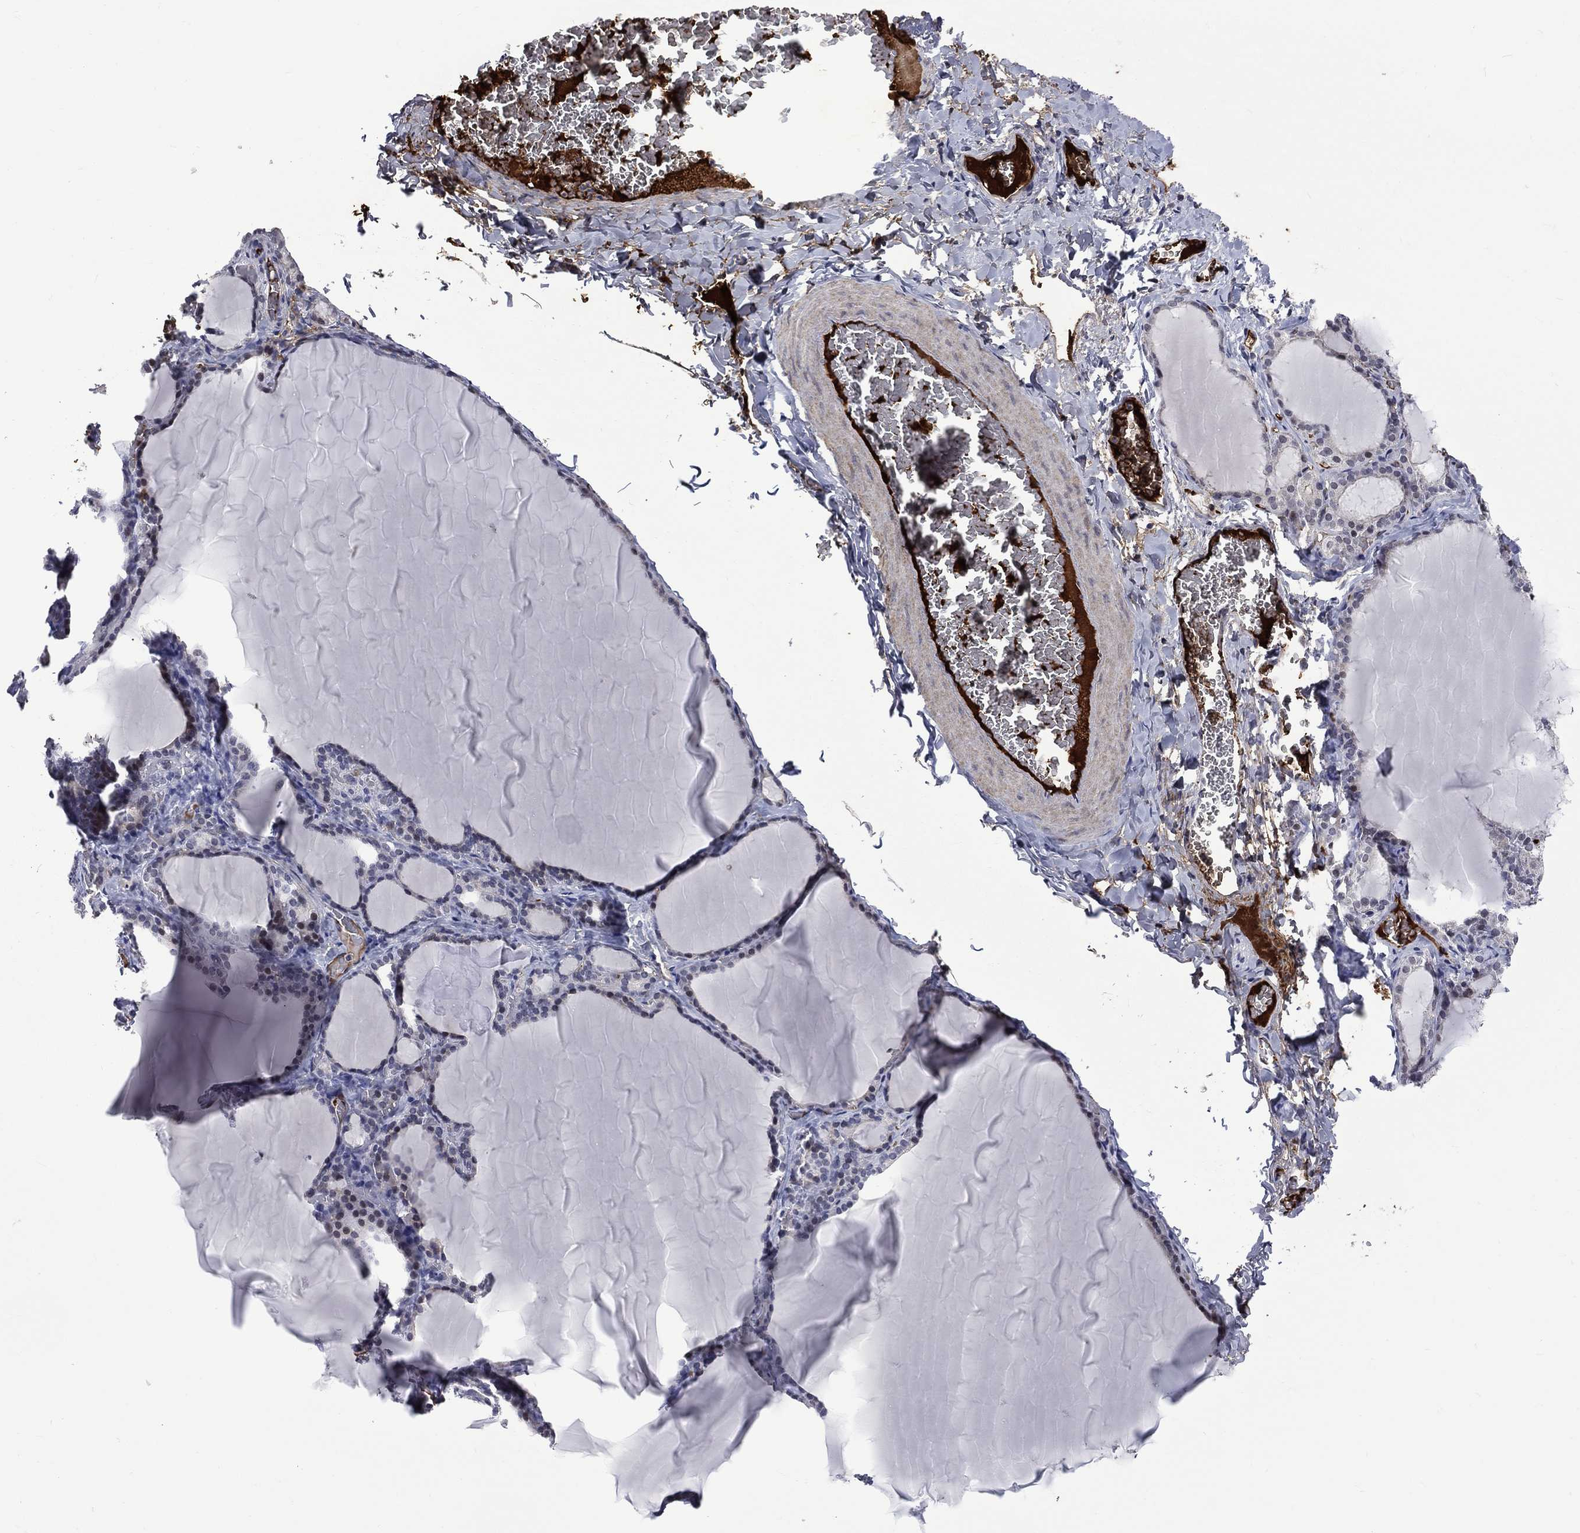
{"staining": {"intensity": "negative", "quantity": "none", "location": "none"}, "tissue": "thyroid gland", "cell_type": "Glandular cells", "image_type": "normal", "snomed": [{"axis": "morphology", "description": "Normal tissue, NOS"}, {"axis": "morphology", "description": "Hyperplasia, NOS"}, {"axis": "topography", "description": "Thyroid gland"}], "caption": "High magnification brightfield microscopy of unremarkable thyroid gland stained with DAB (3,3'-diaminobenzidine) (brown) and counterstained with hematoxylin (blue): glandular cells show no significant positivity.", "gene": "FGG", "patient": {"sex": "female", "age": 27}}